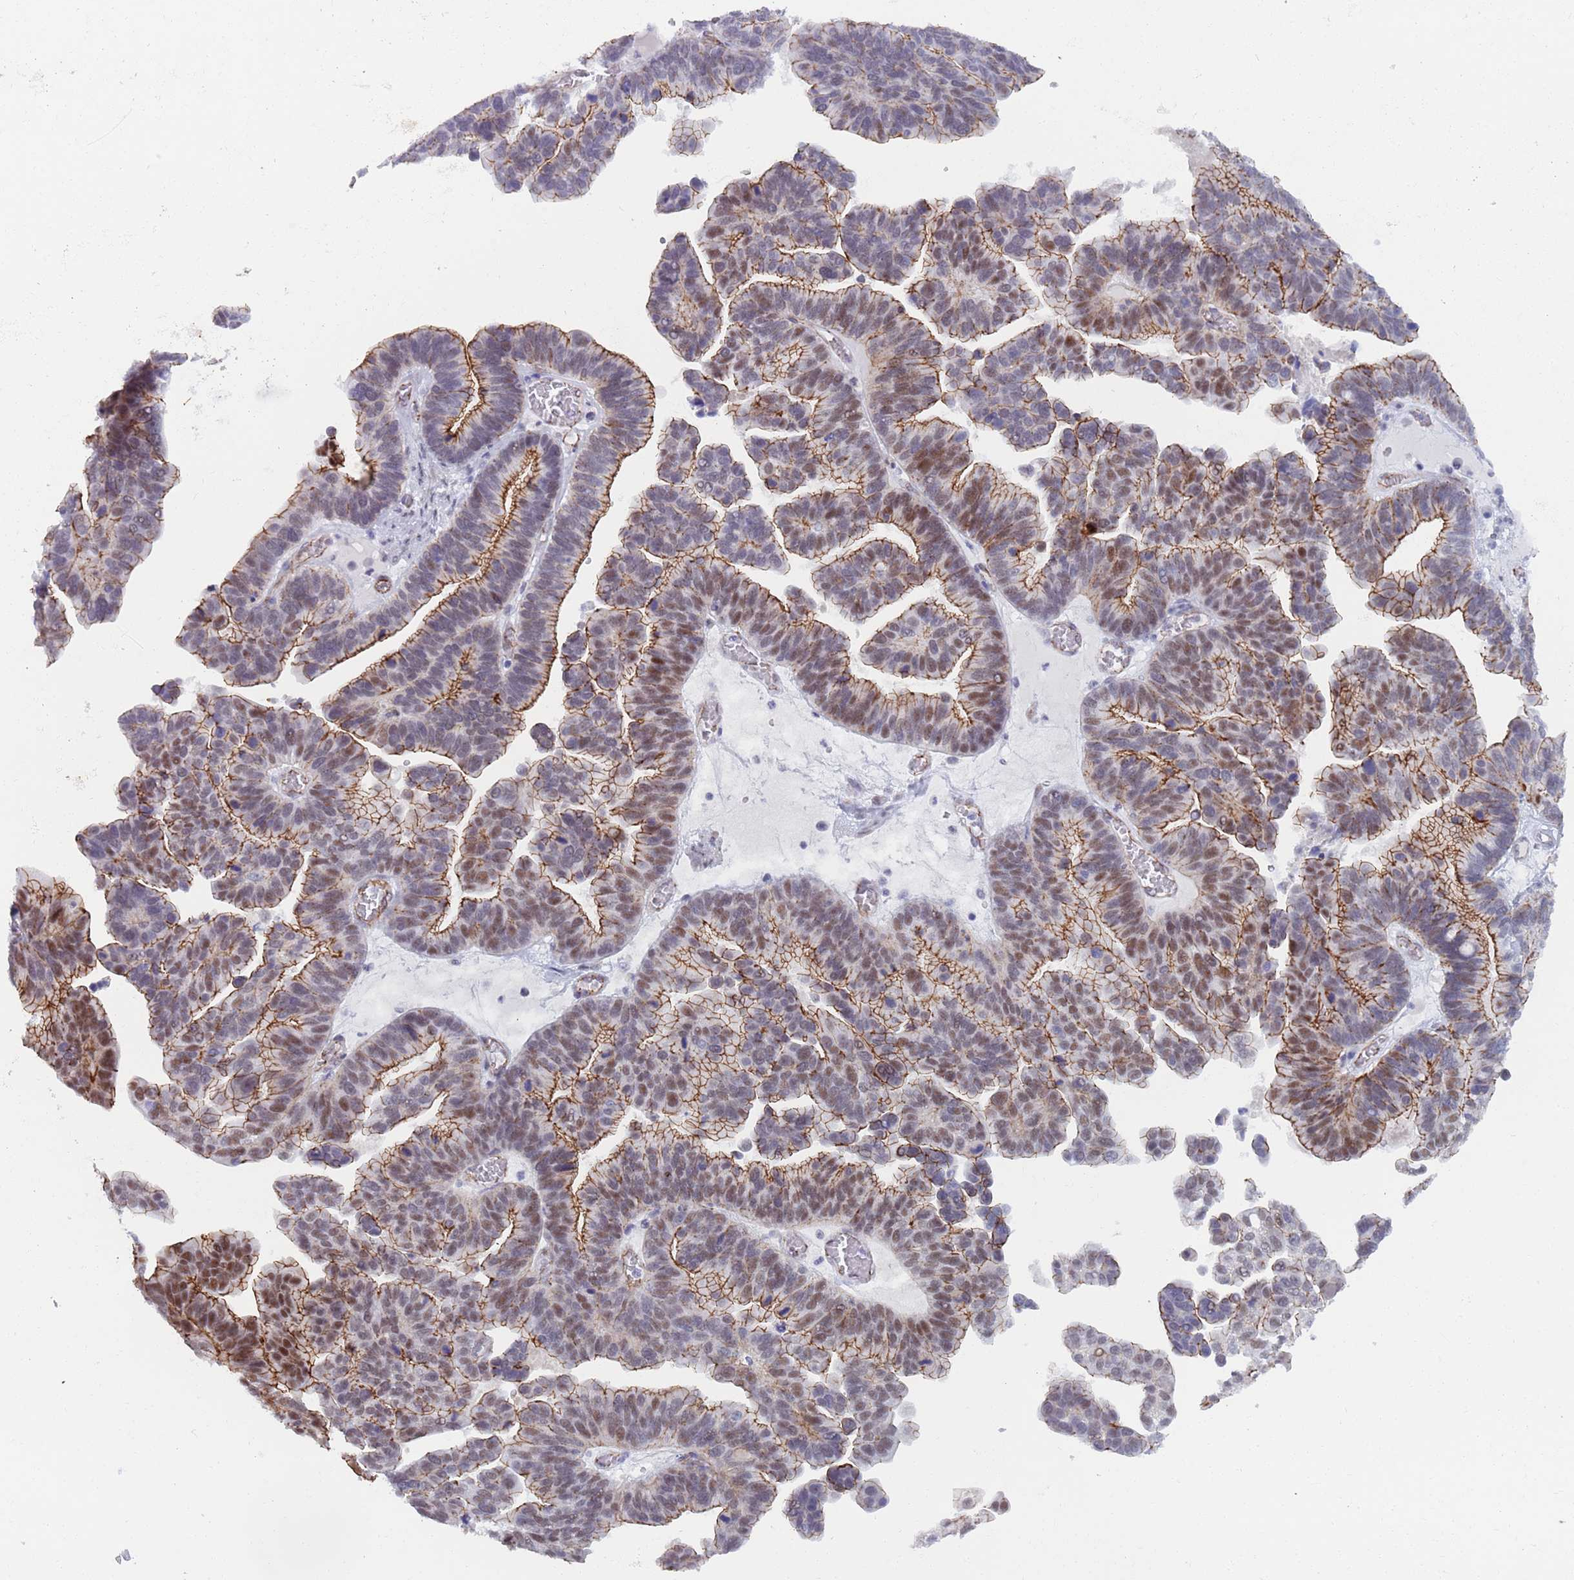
{"staining": {"intensity": "moderate", "quantity": ">75%", "location": "cytoplasmic/membranous,nuclear"}, "tissue": "ovarian cancer", "cell_type": "Tumor cells", "image_type": "cancer", "snomed": [{"axis": "morphology", "description": "Cystadenocarcinoma, serous, NOS"}, {"axis": "topography", "description": "Ovary"}], "caption": "Moderate cytoplasmic/membranous and nuclear staining for a protein is seen in approximately >75% of tumor cells of ovarian cancer using immunohistochemistry.", "gene": "OR5A2", "patient": {"sex": "female", "age": 56}}